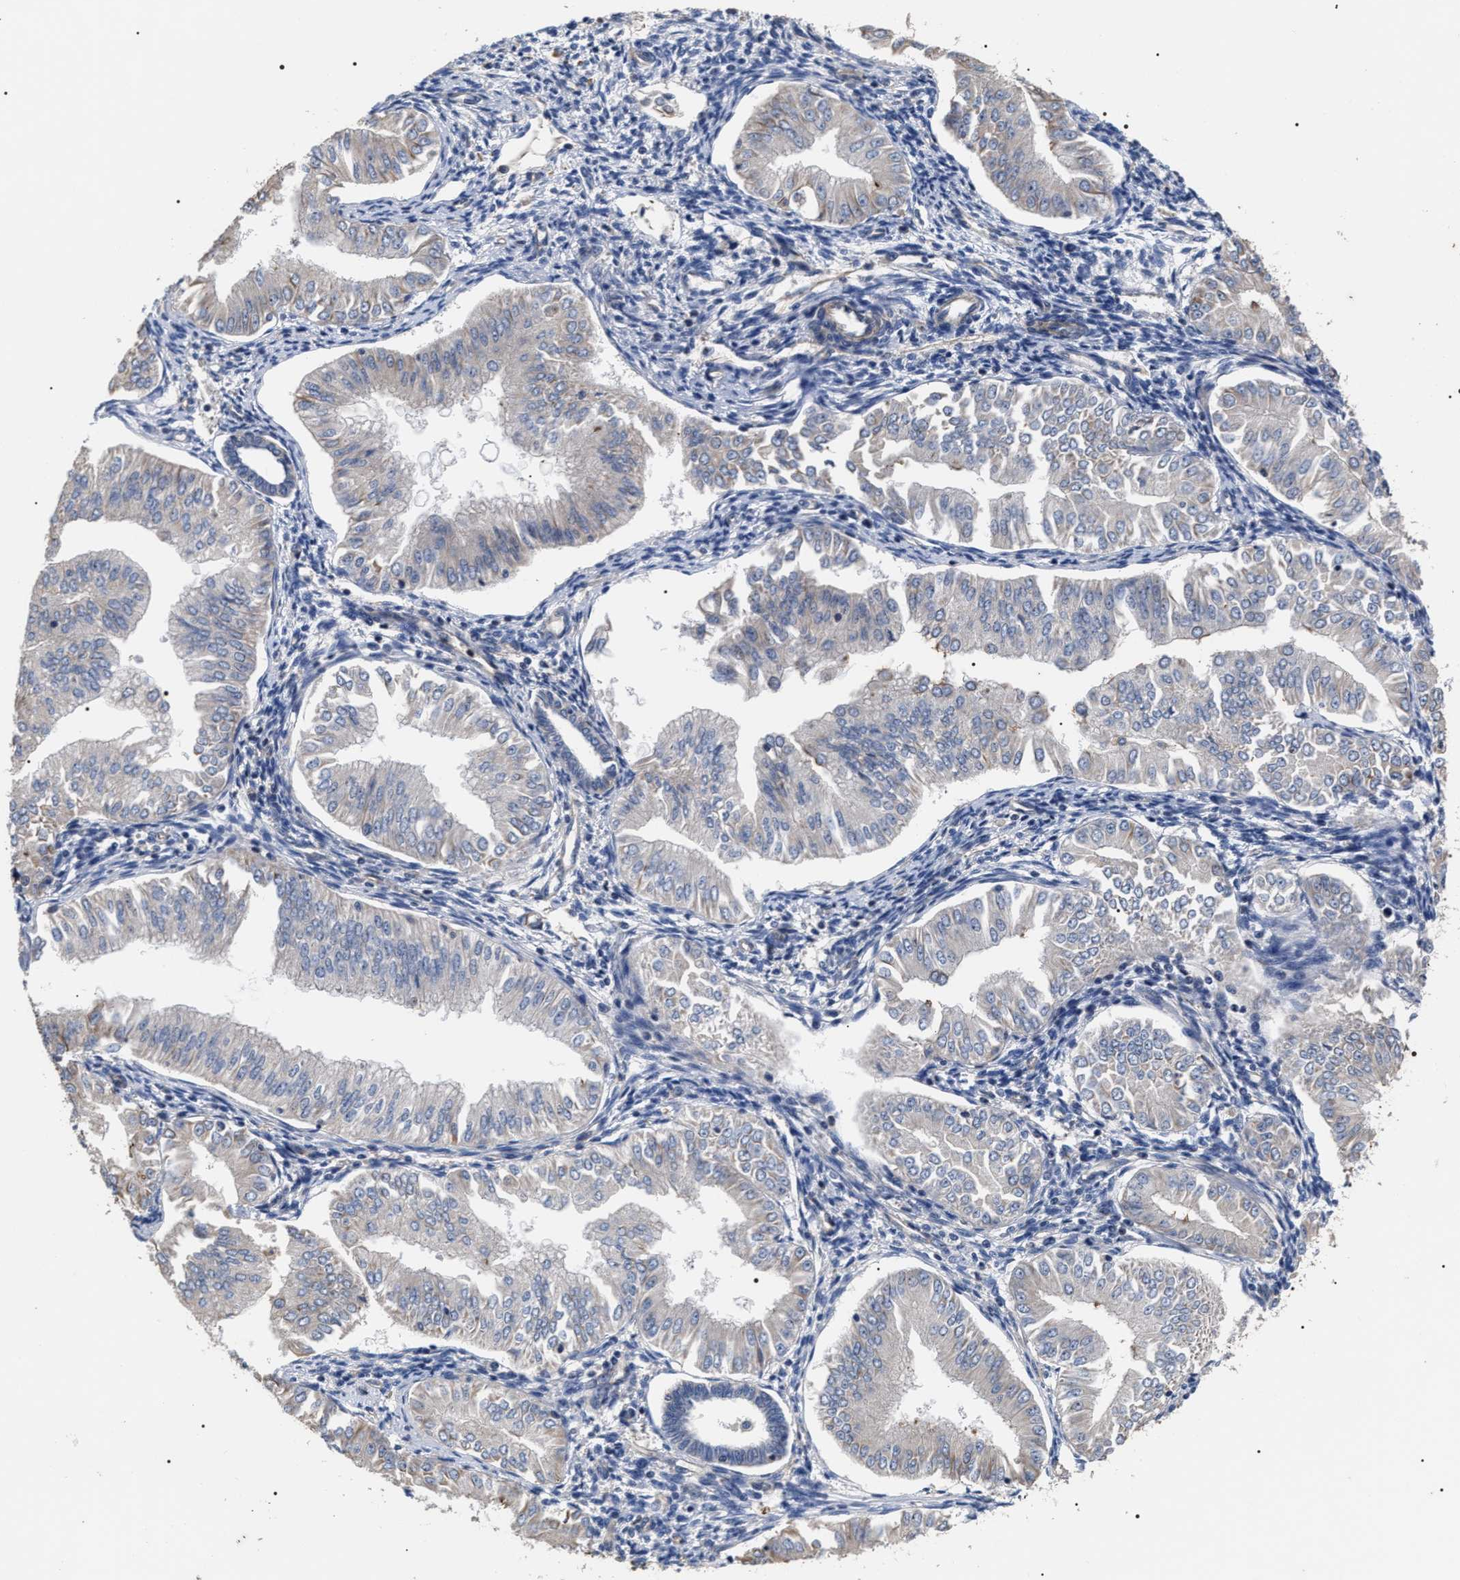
{"staining": {"intensity": "negative", "quantity": "none", "location": "none"}, "tissue": "endometrial cancer", "cell_type": "Tumor cells", "image_type": "cancer", "snomed": [{"axis": "morphology", "description": "Normal tissue, NOS"}, {"axis": "morphology", "description": "Adenocarcinoma, NOS"}, {"axis": "topography", "description": "Endometrium"}], "caption": "Tumor cells show no significant positivity in endometrial cancer (adenocarcinoma).", "gene": "TSPAN33", "patient": {"sex": "female", "age": 53}}